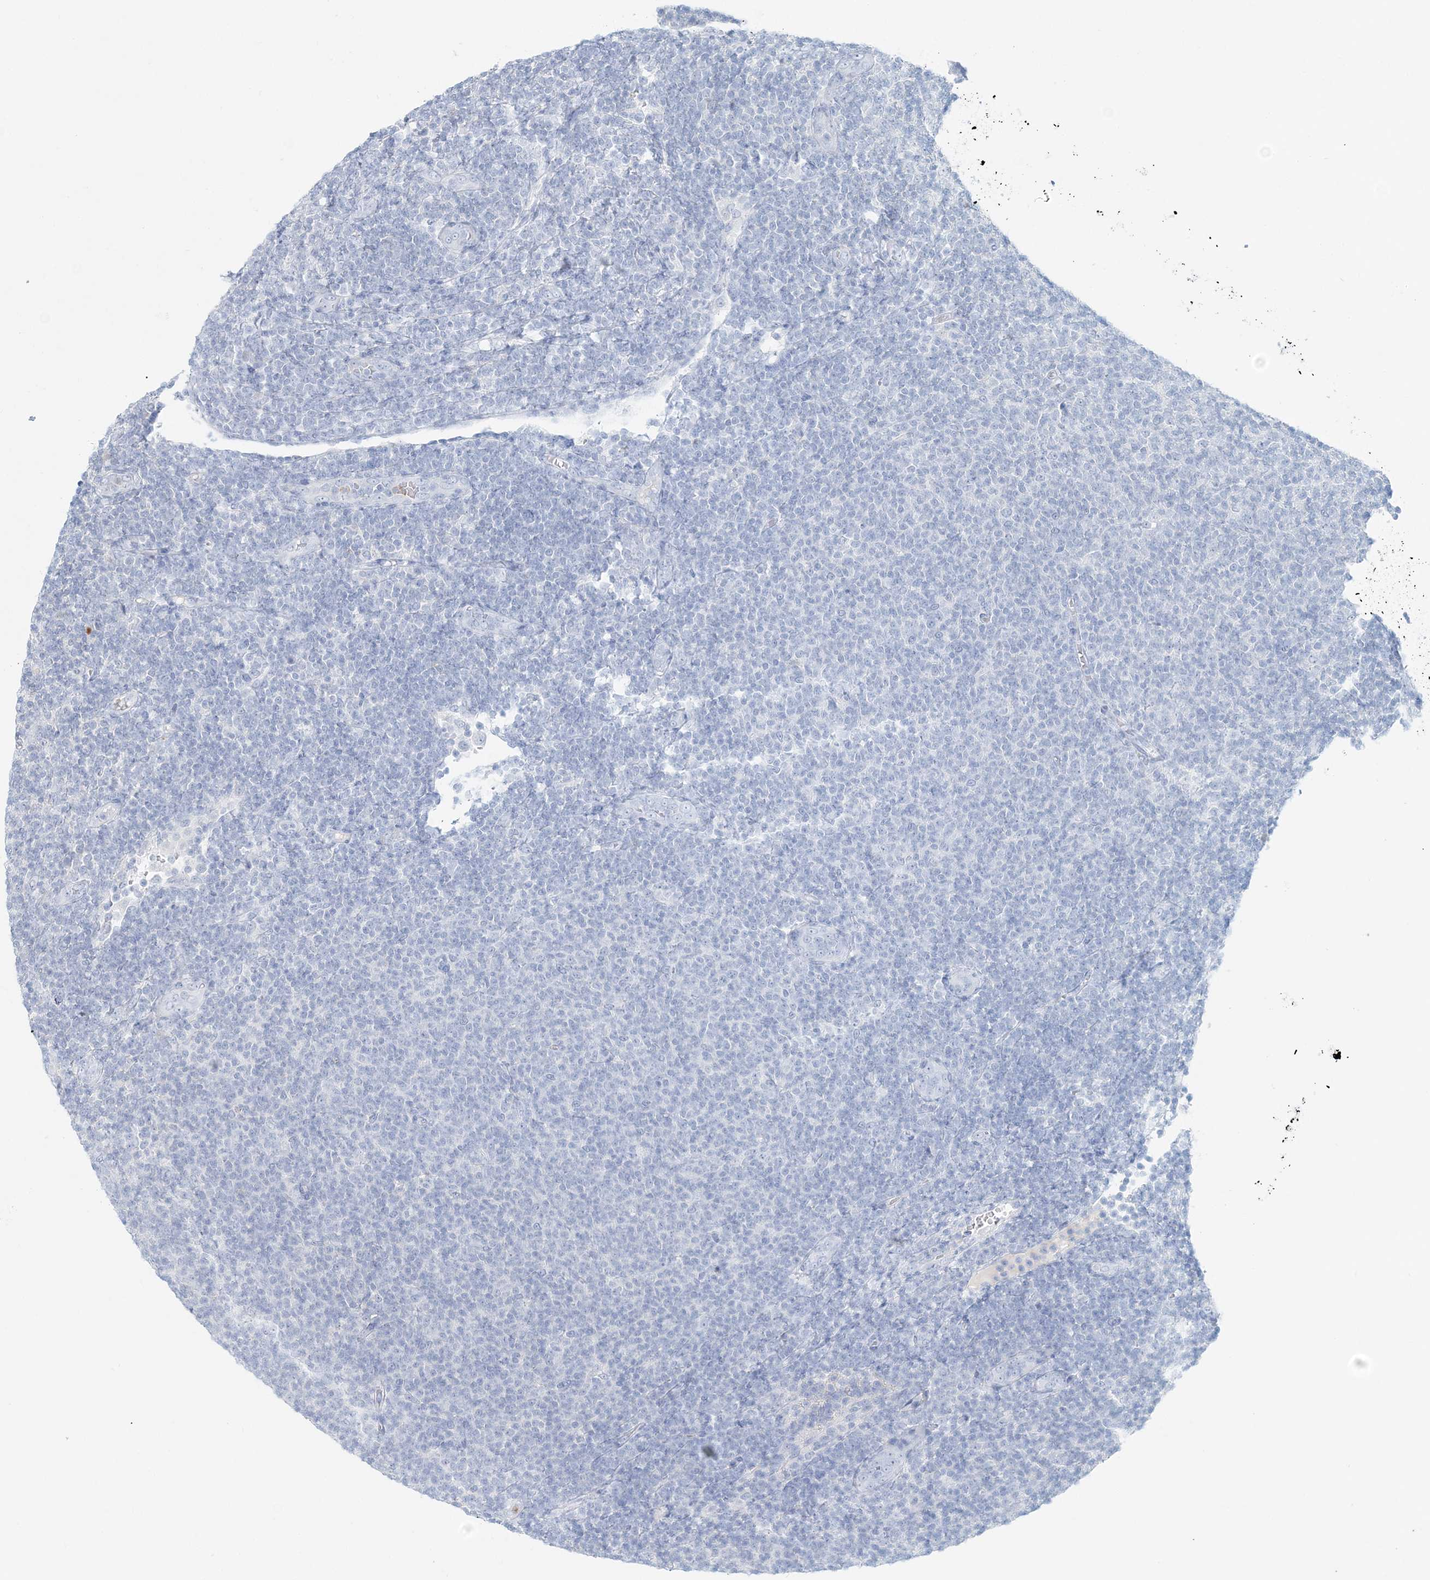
{"staining": {"intensity": "negative", "quantity": "none", "location": "none"}, "tissue": "lymphoma", "cell_type": "Tumor cells", "image_type": "cancer", "snomed": [{"axis": "morphology", "description": "Malignant lymphoma, non-Hodgkin's type, Low grade"}, {"axis": "topography", "description": "Lymph node"}], "caption": "DAB immunohistochemical staining of lymphoma displays no significant expression in tumor cells. The staining is performed using DAB brown chromogen with nuclei counter-stained in using hematoxylin.", "gene": "DNAH5", "patient": {"sex": "male", "age": 66}}